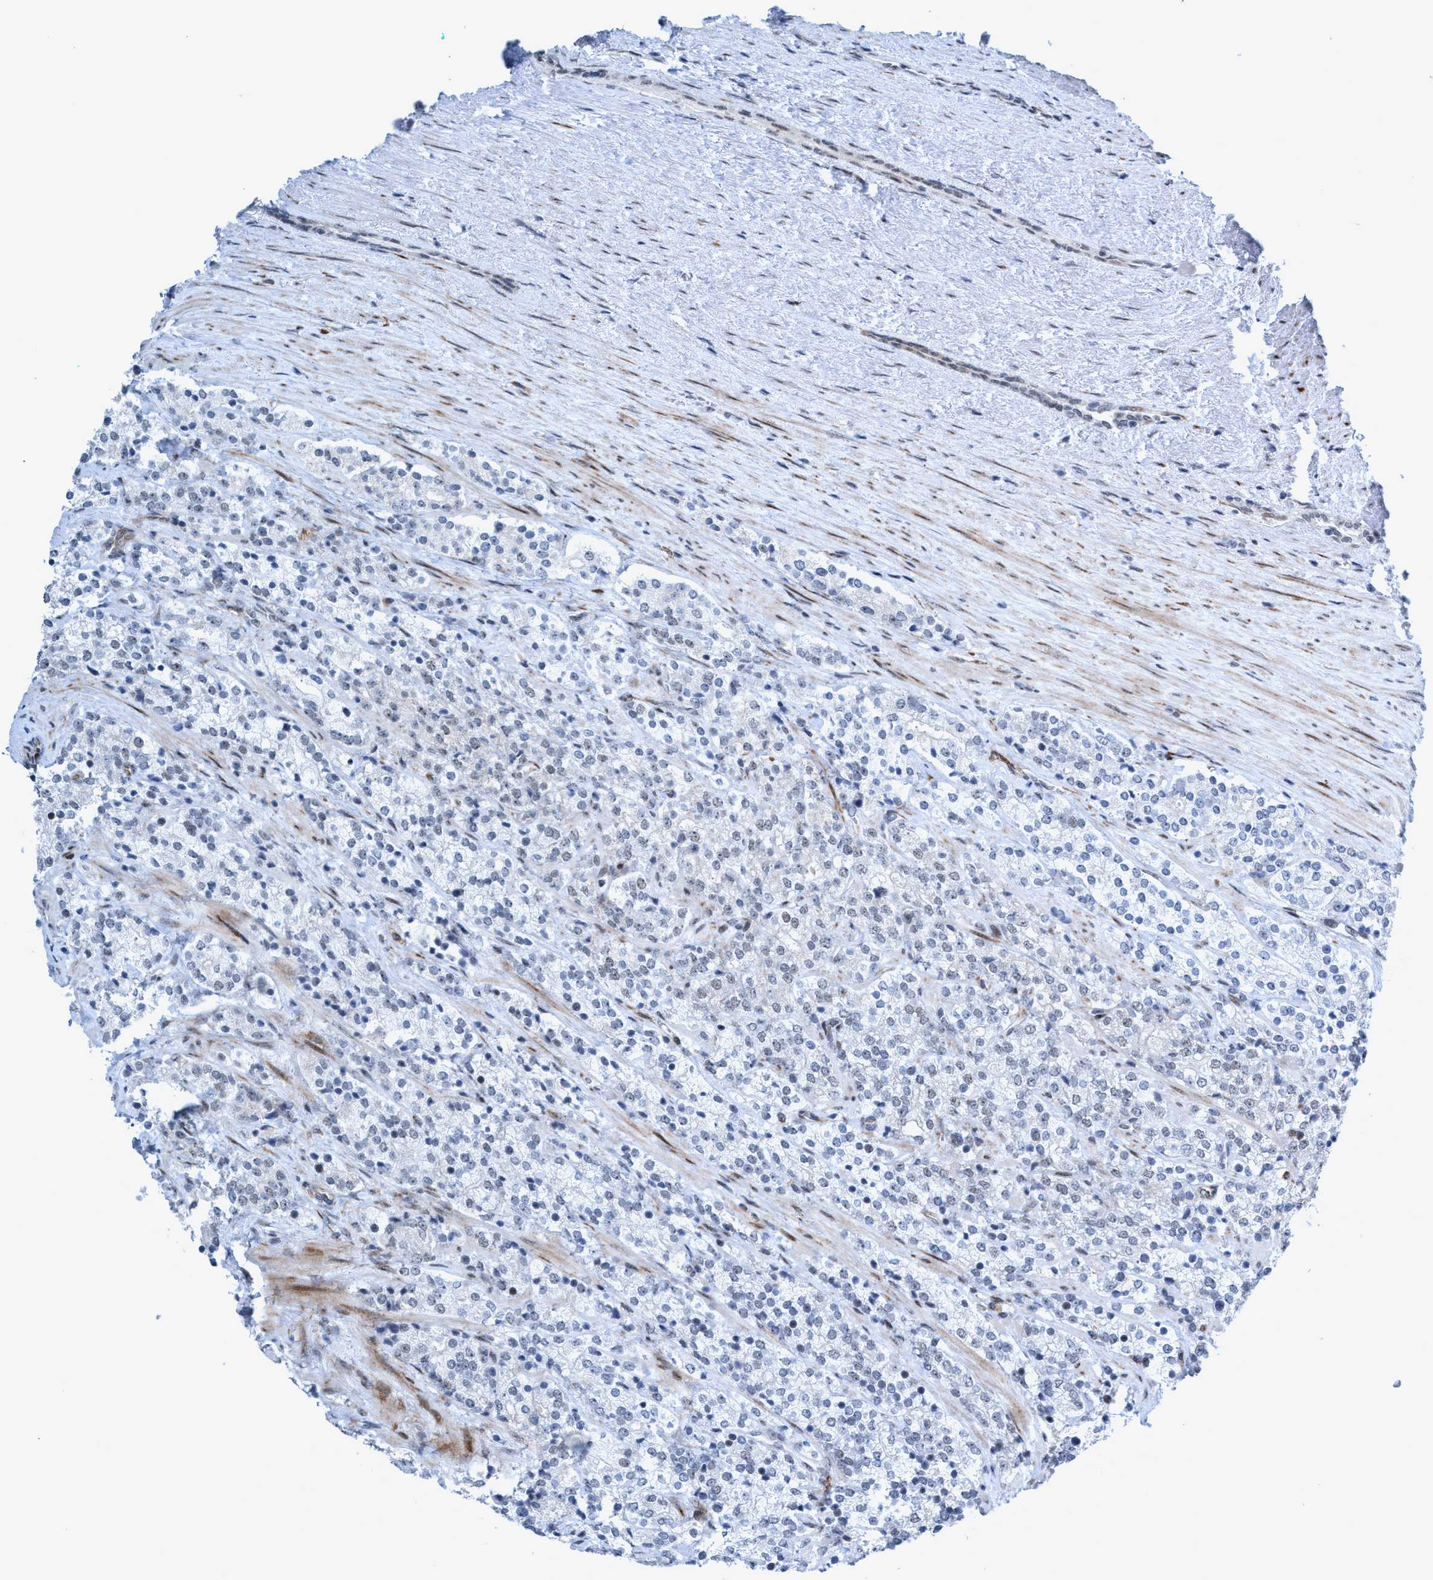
{"staining": {"intensity": "negative", "quantity": "none", "location": "none"}, "tissue": "prostate cancer", "cell_type": "Tumor cells", "image_type": "cancer", "snomed": [{"axis": "morphology", "description": "Adenocarcinoma, High grade"}, {"axis": "topography", "description": "Prostate"}], "caption": "The image reveals no staining of tumor cells in adenocarcinoma (high-grade) (prostate).", "gene": "CWC27", "patient": {"sex": "male", "age": 71}}